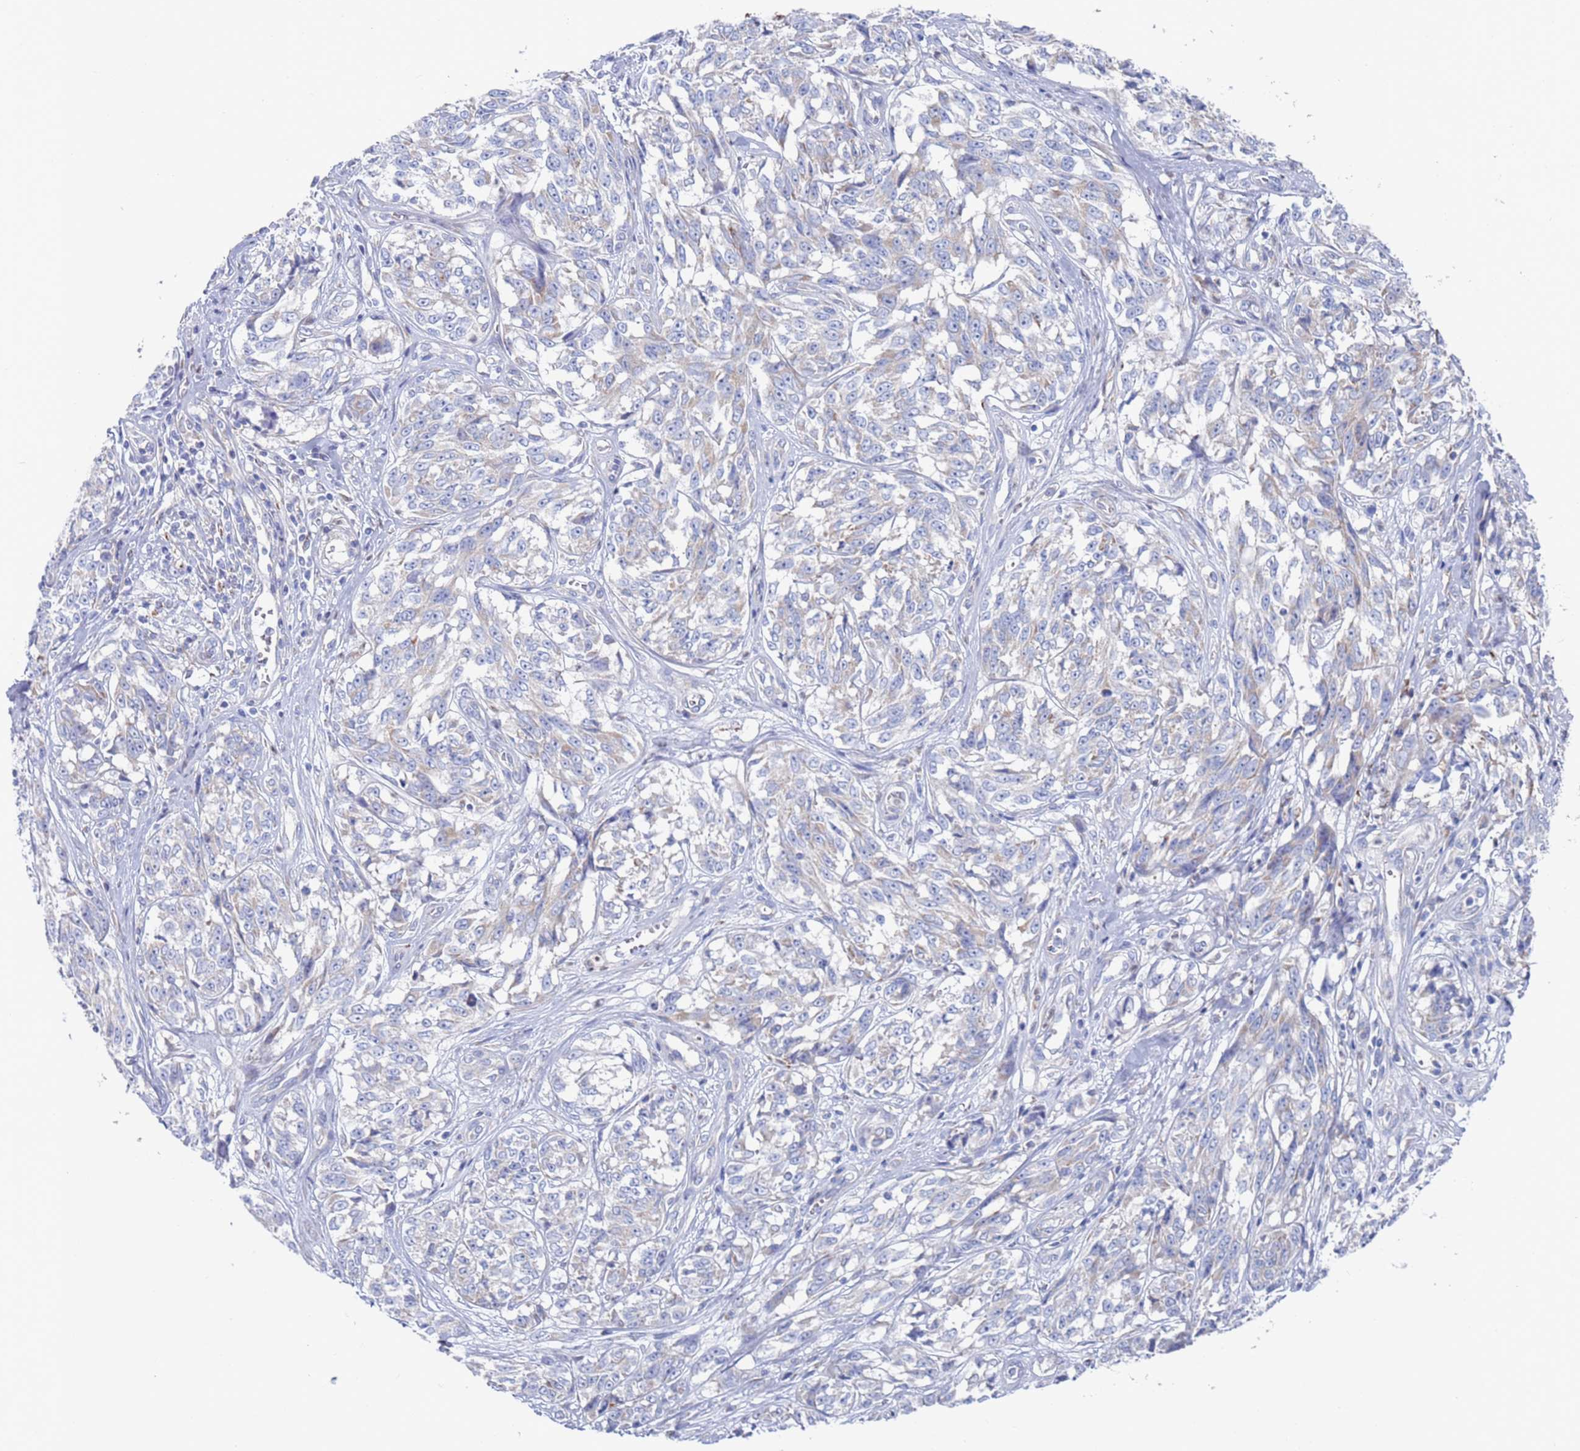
{"staining": {"intensity": "weak", "quantity": "<25%", "location": "cytoplasmic/membranous"}, "tissue": "melanoma", "cell_type": "Tumor cells", "image_type": "cancer", "snomed": [{"axis": "morphology", "description": "Malignant melanoma, NOS"}, {"axis": "topography", "description": "Skin"}], "caption": "An IHC histopathology image of melanoma is shown. There is no staining in tumor cells of melanoma.", "gene": "CHCHD6", "patient": {"sex": "female", "age": 64}}